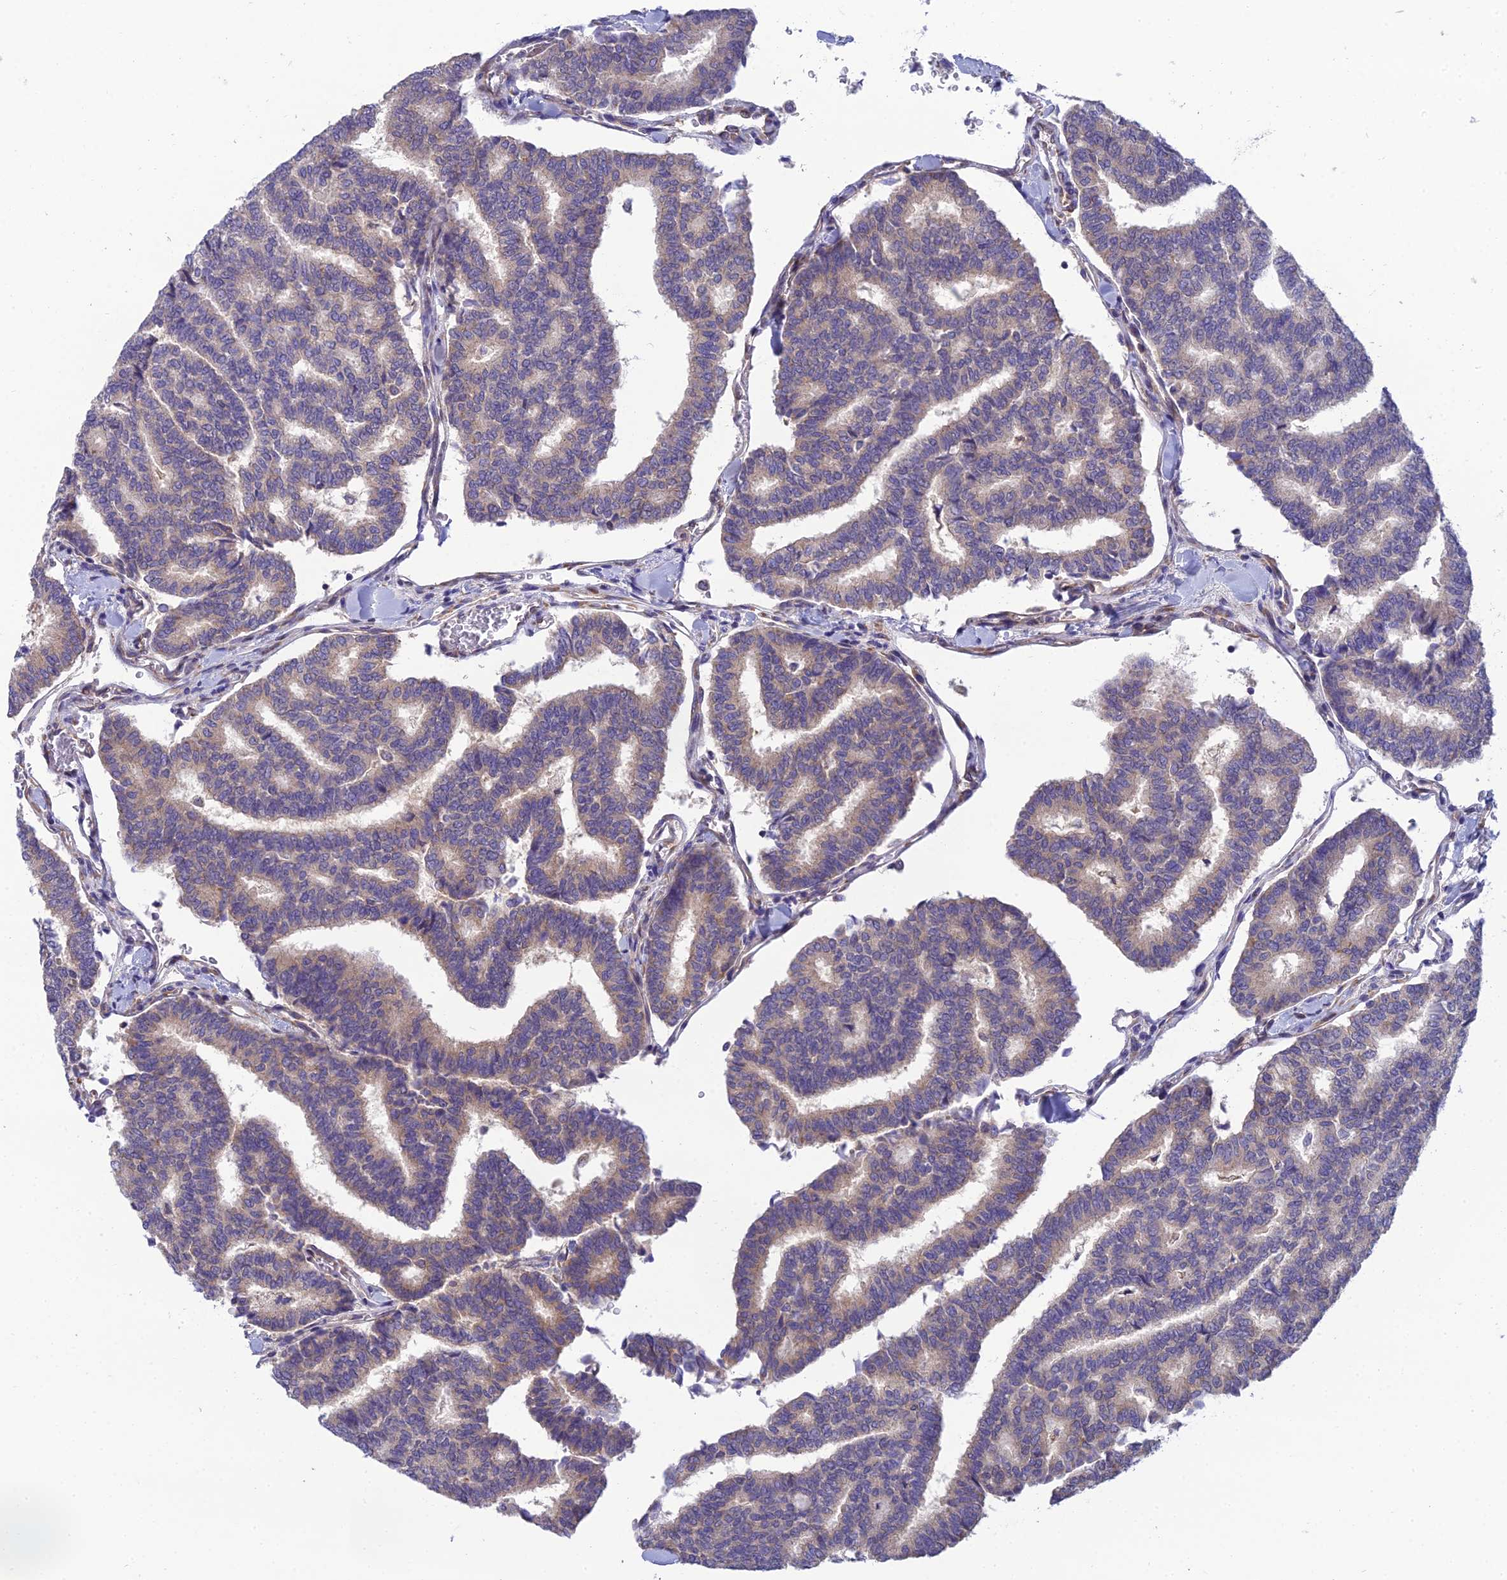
{"staining": {"intensity": "weak", "quantity": "25%-75%", "location": "cytoplasmic/membranous"}, "tissue": "thyroid cancer", "cell_type": "Tumor cells", "image_type": "cancer", "snomed": [{"axis": "morphology", "description": "Papillary adenocarcinoma, NOS"}, {"axis": "topography", "description": "Thyroid gland"}], "caption": "A brown stain highlights weak cytoplasmic/membranous expression of a protein in thyroid cancer tumor cells.", "gene": "CLCN7", "patient": {"sex": "female", "age": 35}}